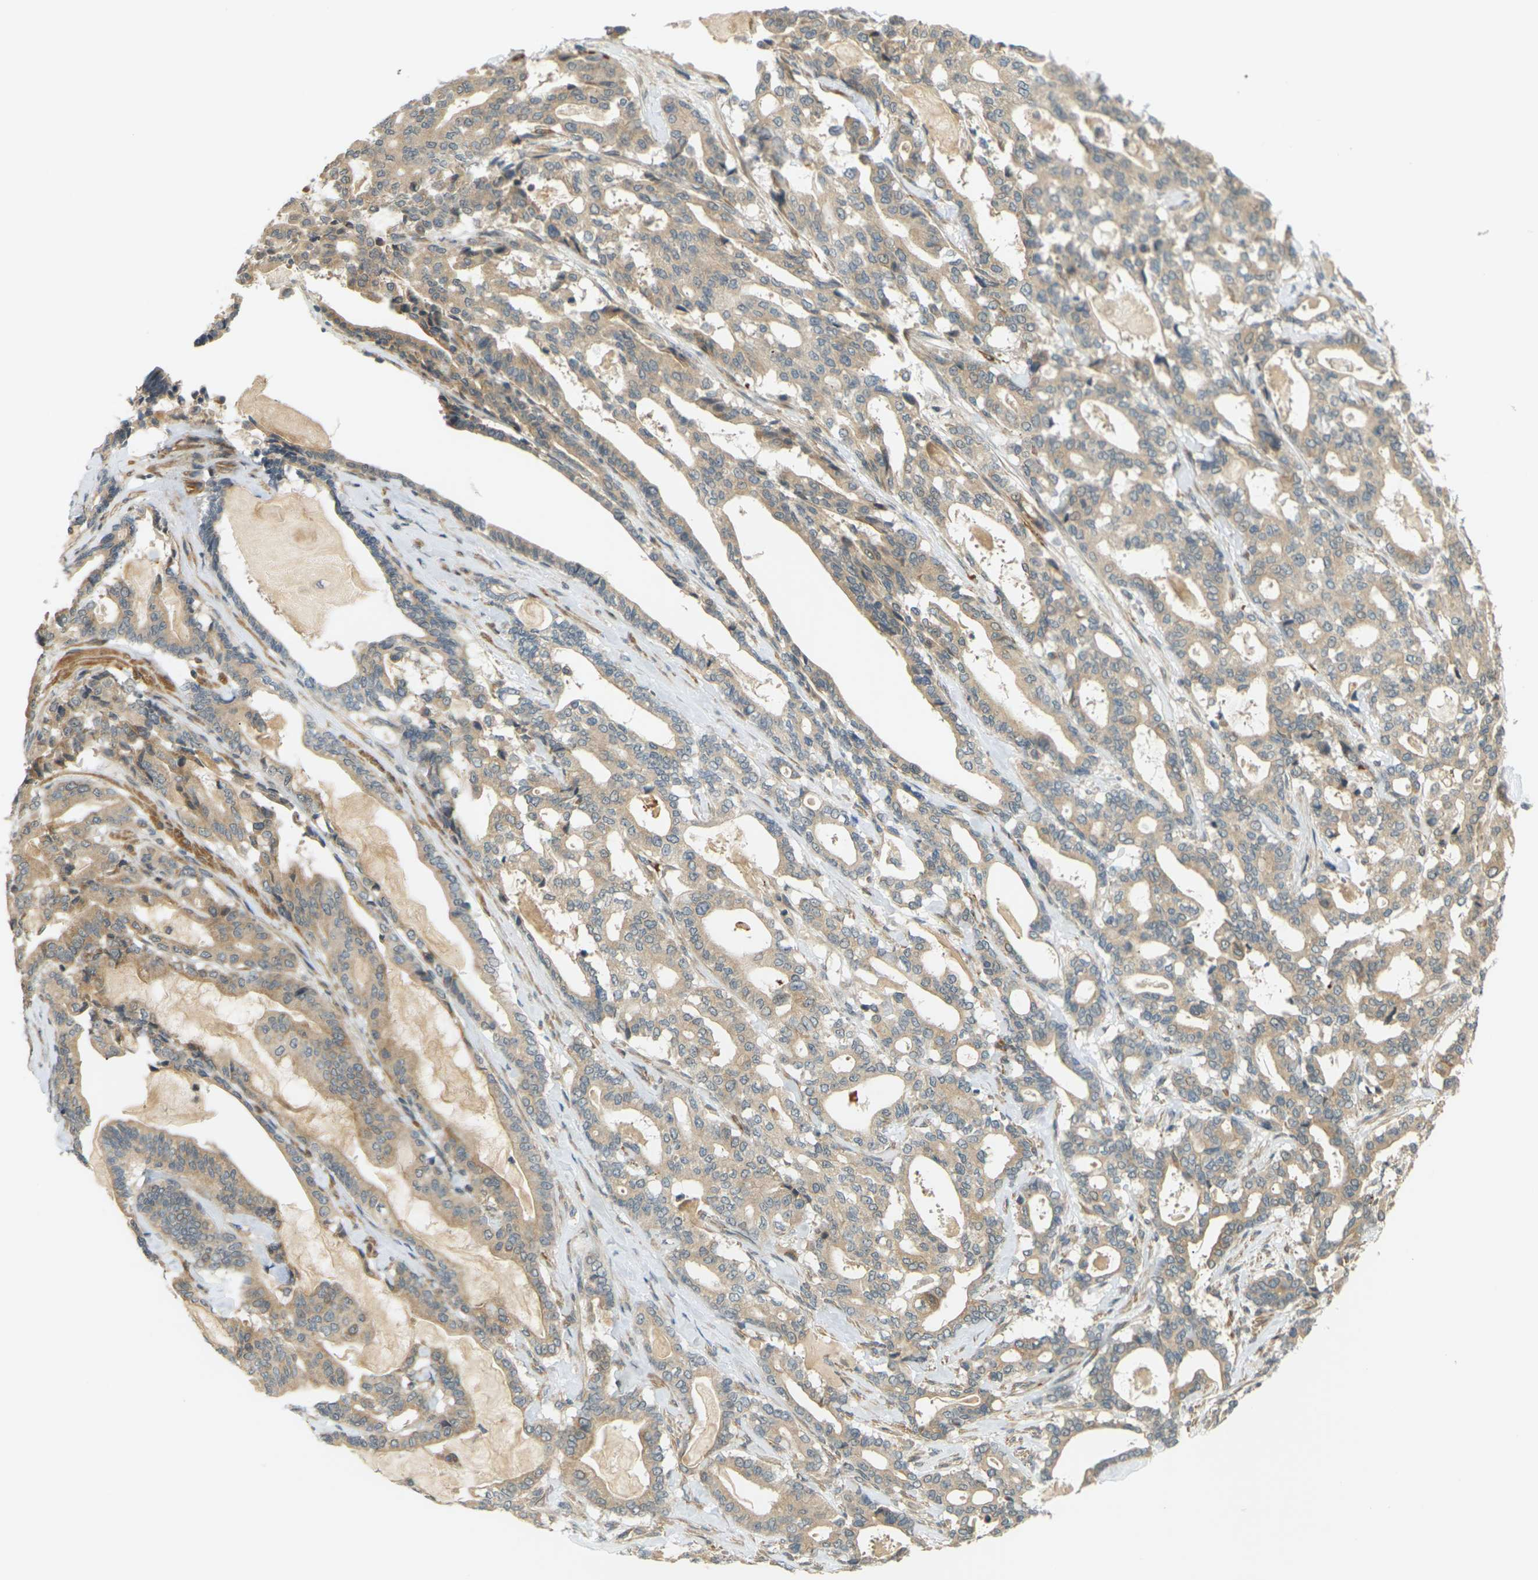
{"staining": {"intensity": "moderate", "quantity": ">75%", "location": "cytoplasmic/membranous"}, "tissue": "pancreatic cancer", "cell_type": "Tumor cells", "image_type": "cancer", "snomed": [{"axis": "morphology", "description": "Adenocarcinoma, NOS"}, {"axis": "topography", "description": "Pancreas"}], "caption": "An IHC micrograph of neoplastic tissue is shown. Protein staining in brown labels moderate cytoplasmic/membranous positivity in pancreatic cancer within tumor cells.", "gene": "SOCS6", "patient": {"sex": "male", "age": 63}}